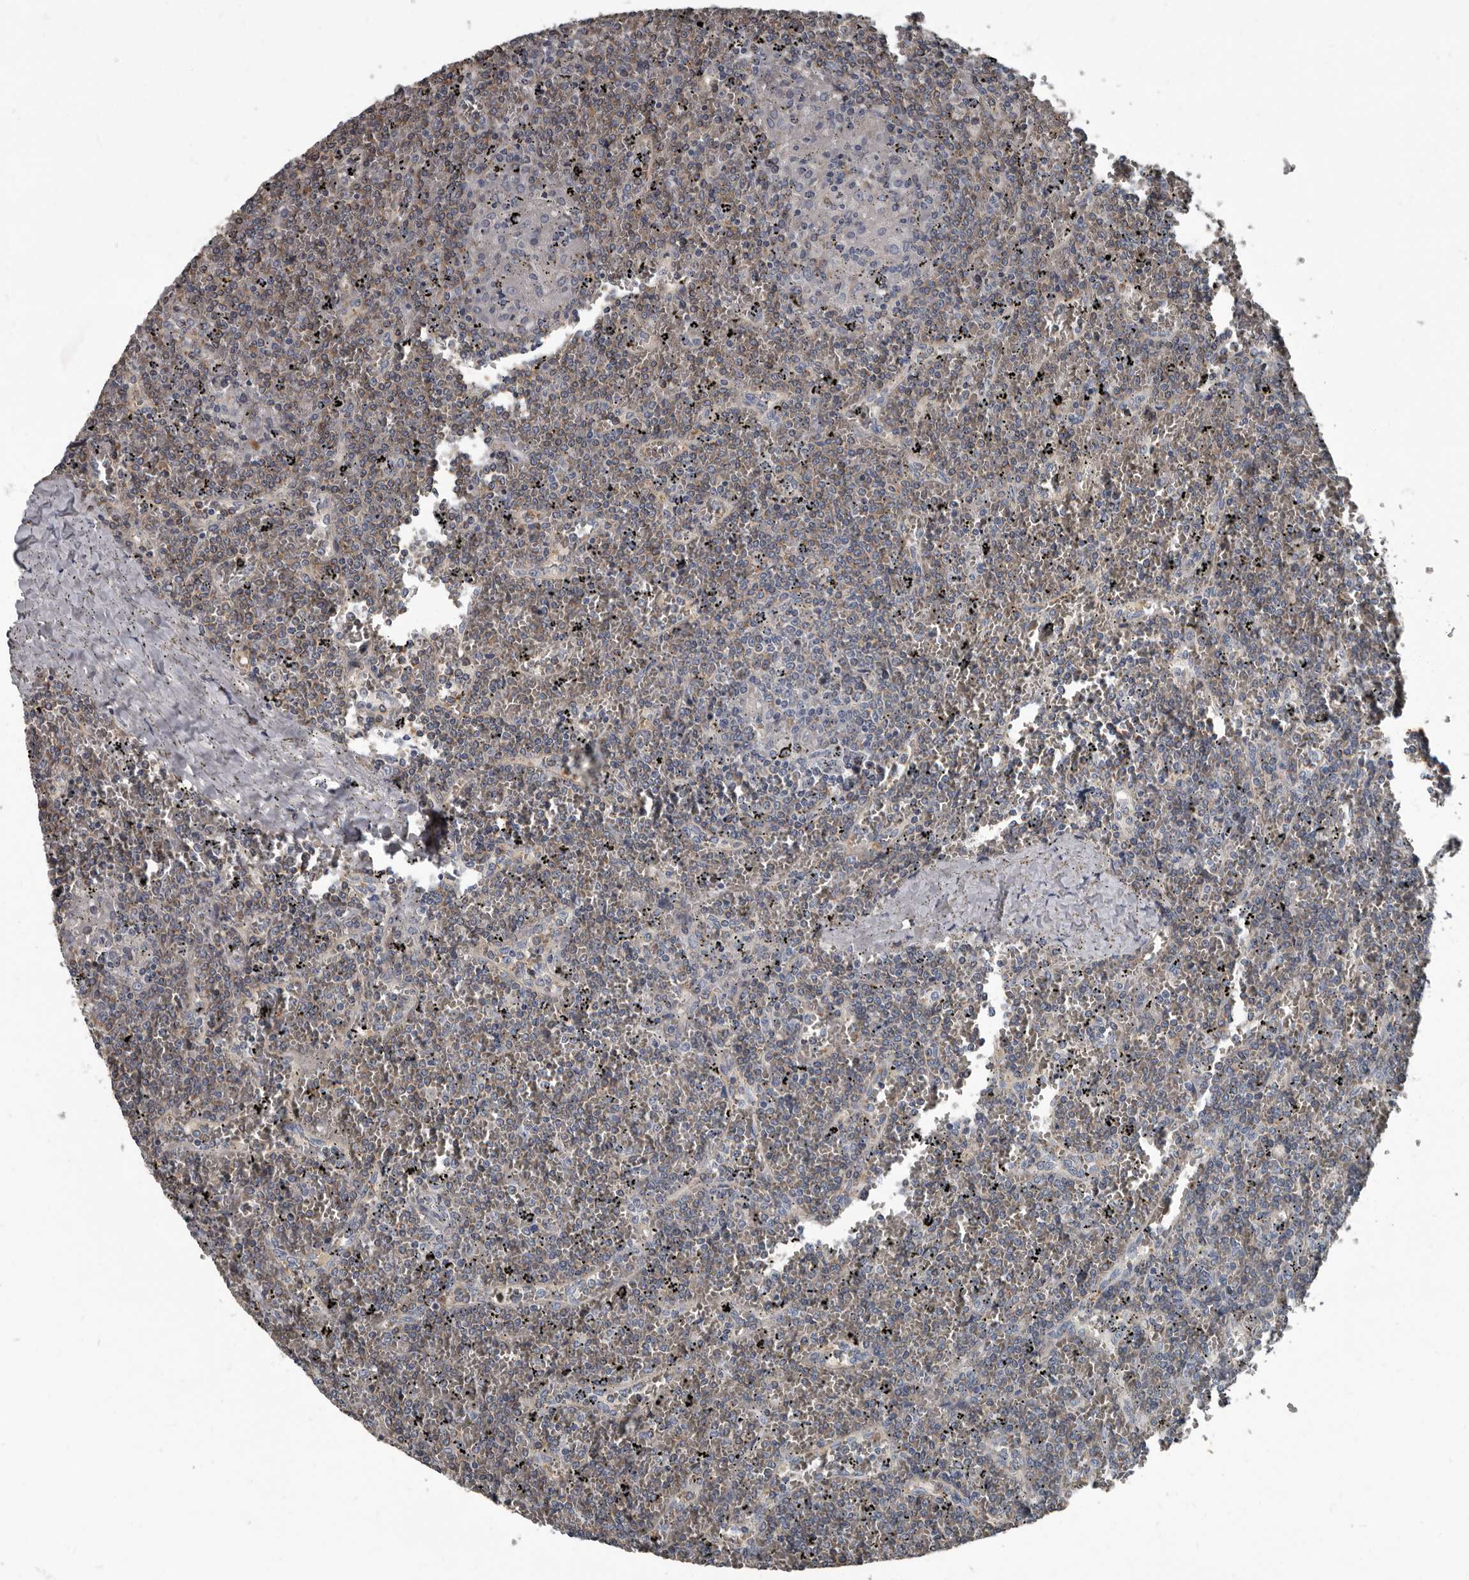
{"staining": {"intensity": "weak", "quantity": "<25%", "location": "cytoplasmic/membranous"}, "tissue": "lymphoma", "cell_type": "Tumor cells", "image_type": "cancer", "snomed": [{"axis": "morphology", "description": "Malignant lymphoma, non-Hodgkin's type, Low grade"}, {"axis": "topography", "description": "Spleen"}], "caption": "The micrograph exhibits no significant expression in tumor cells of malignant lymphoma, non-Hodgkin's type (low-grade).", "gene": "TPD52L1", "patient": {"sex": "female", "age": 19}}